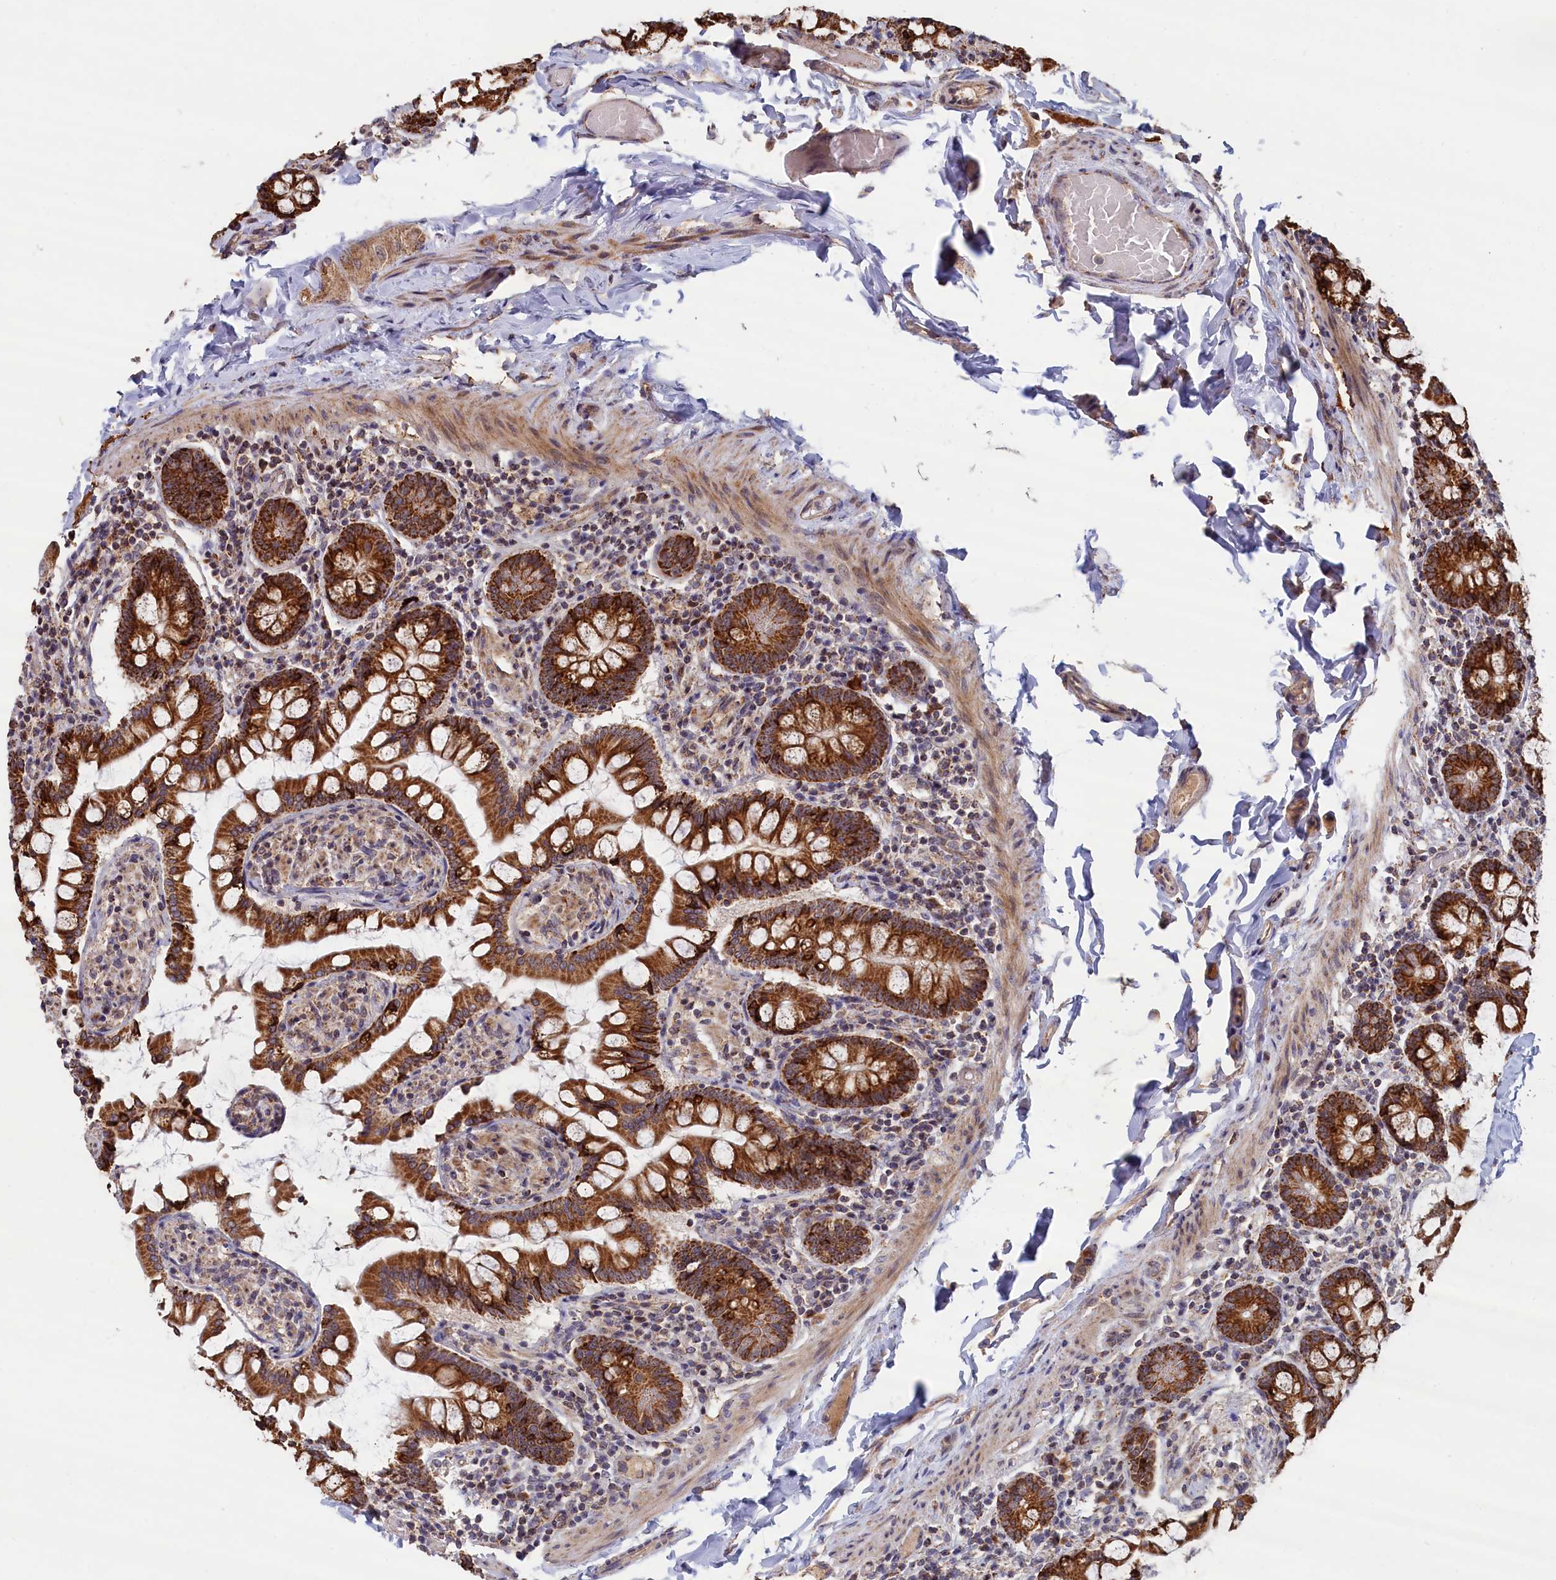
{"staining": {"intensity": "strong", "quantity": ">75%", "location": "cytoplasmic/membranous"}, "tissue": "small intestine", "cell_type": "Glandular cells", "image_type": "normal", "snomed": [{"axis": "morphology", "description": "Normal tissue, NOS"}, {"axis": "topography", "description": "Small intestine"}], "caption": "Small intestine stained with DAB immunohistochemistry (IHC) reveals high levels of strong cytoplasmic/membranous expression in about >75% of glandular cells.", "gene": "ENSG00000269825", "patient": {"sex": "male", "age": 41}}